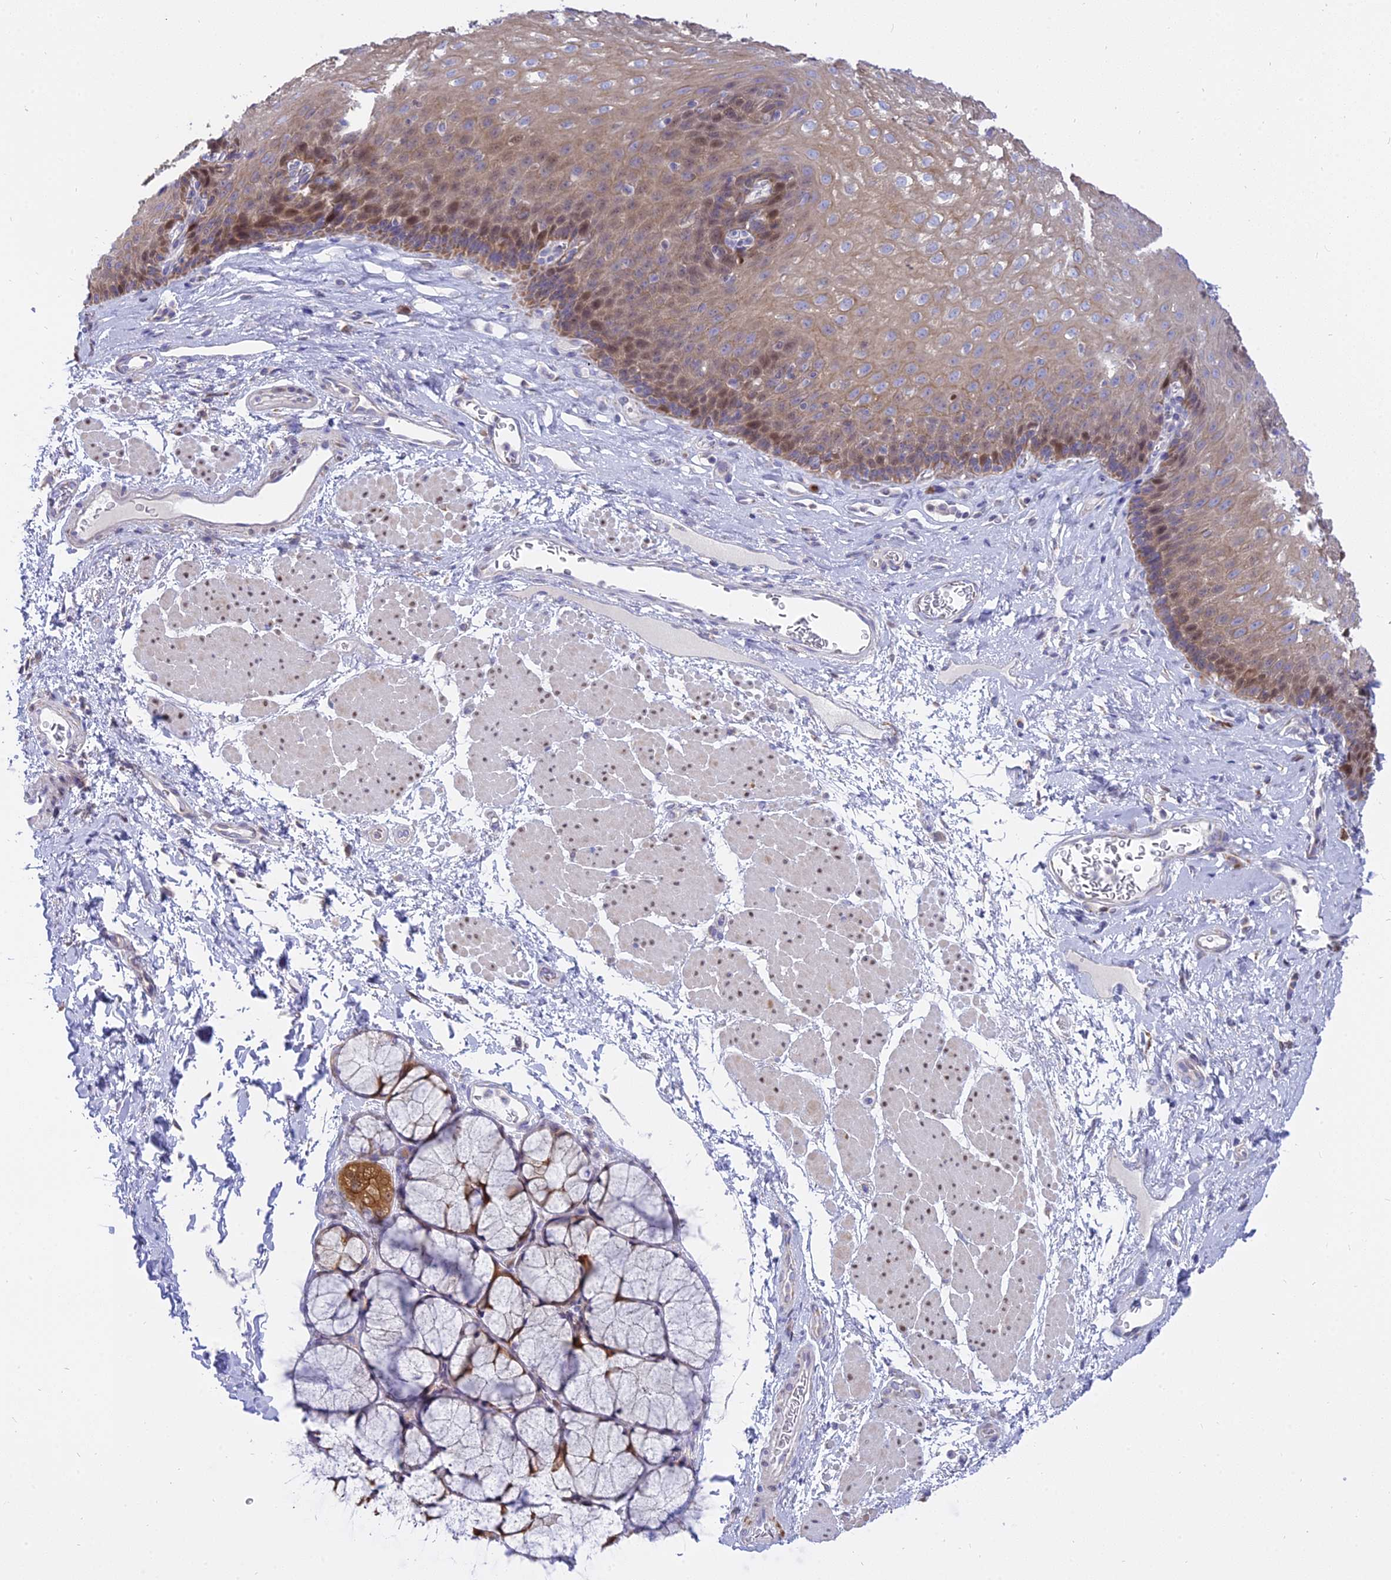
{"staining": {"intensity": "moderate", "quantity": "<25%", "location": "cytoplasmic/membranous,nuclear"}, "tissue": "esophagus", "cell_type": "Squamous epithelial cells", "image_type": "normal", "snomed": [{"axis": "morphology", "description": "Normal tissue, NOS"}, {"axis": "topography", "description": "Esophagus"}], "caption": "A brown stain highlights moderate cytoplasmic/membranous,nuclear expression of a protein in squamous epithelial cells of benign esophagus.", "gene": "CENPV", "patient": {"sex": "female", "age": 66}}